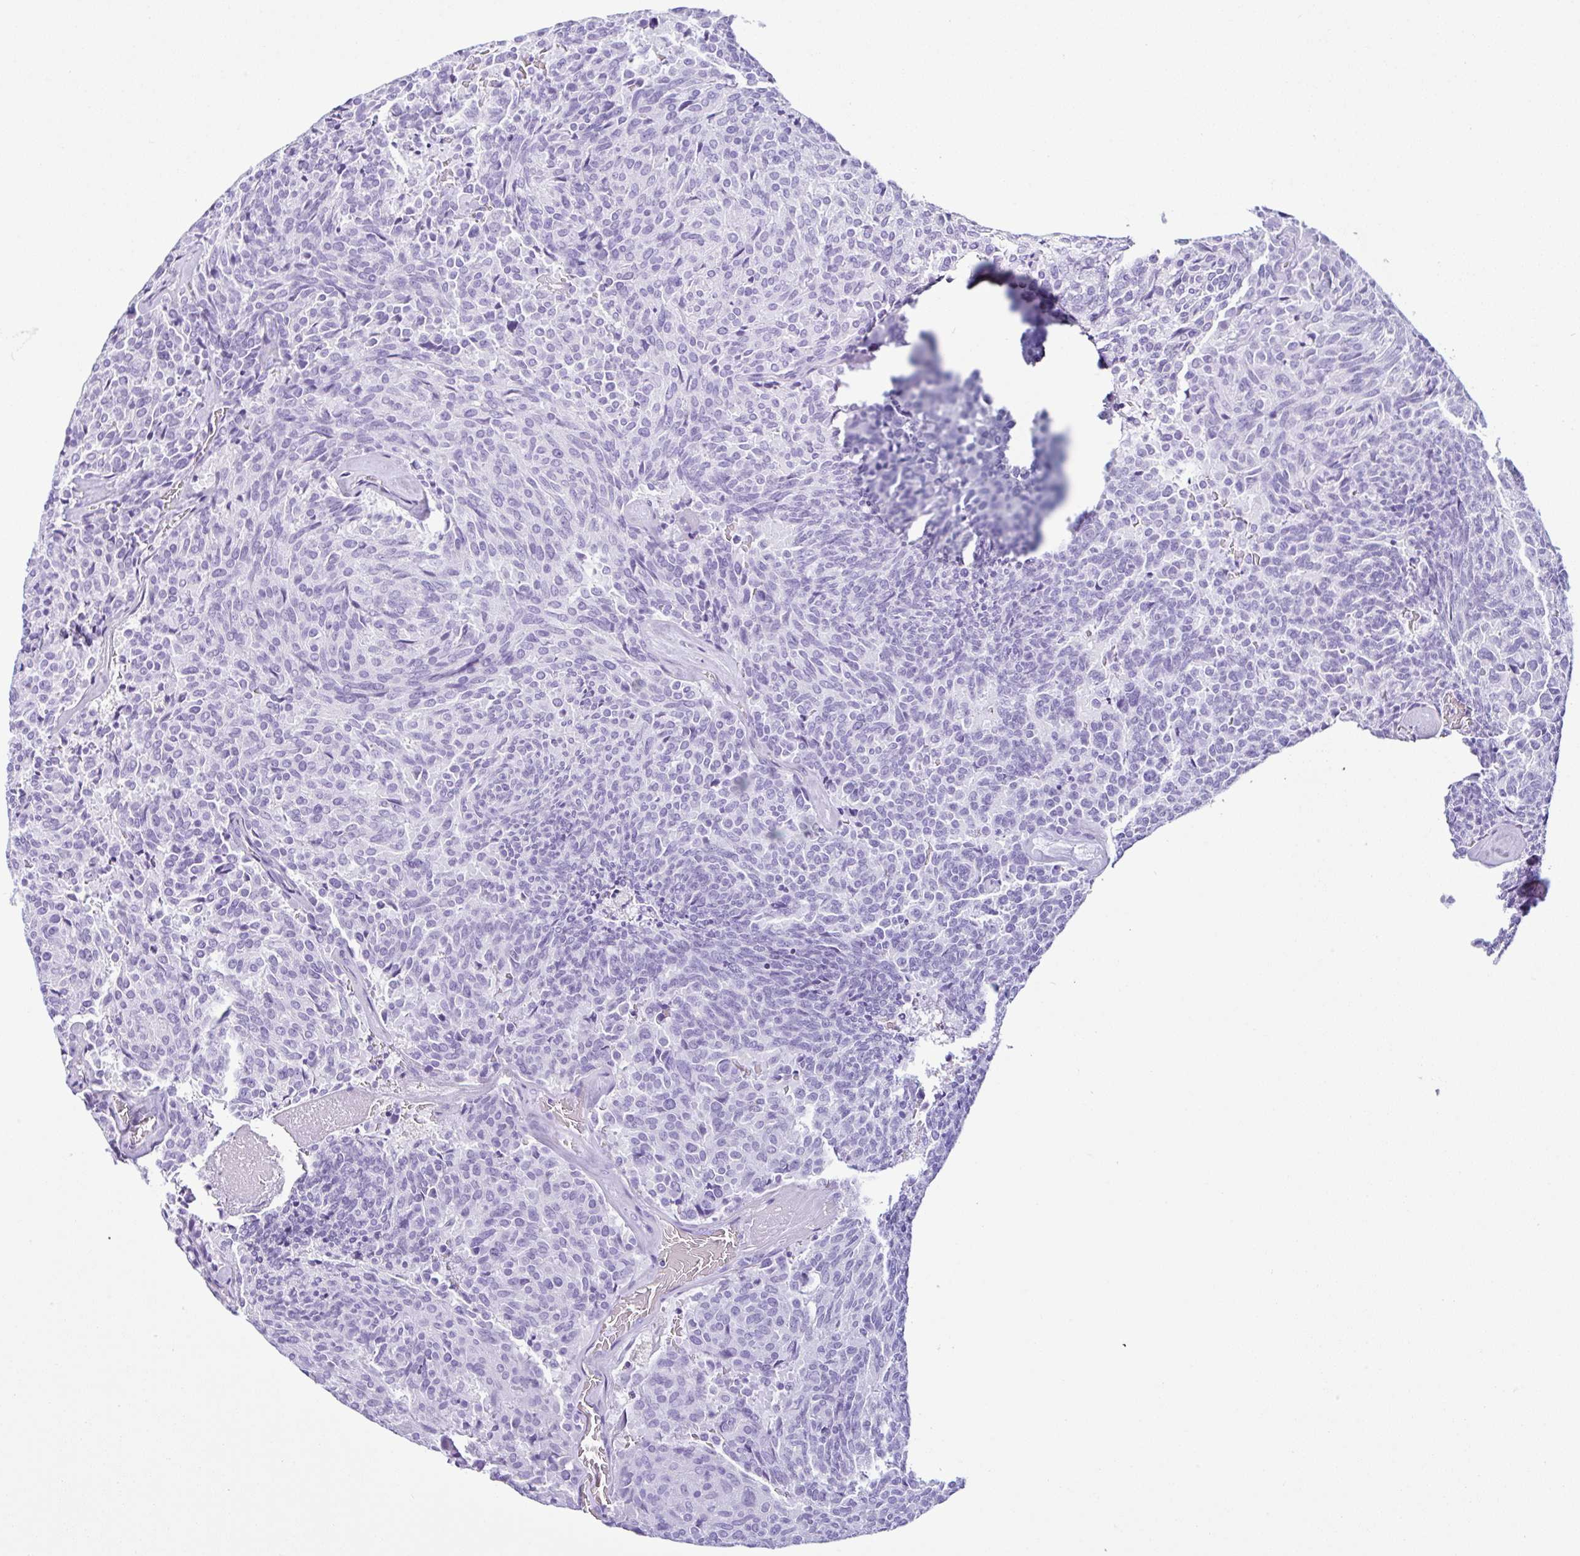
{"staining": {"intensity": "negative", "quantity": "none", "location": "none"}, "tissue": "carcinoid", "cell_type": "Tumor cells", "image_type": "cancer", "snomed": [{"axis": "morphology", "description": "Carcinoid, malignant, NOS"}, {"axis": "topography", "description": "Pancreas"}], "caption": "Carcinoid (malignant) was stained to show a protein in brown. There is no significant expression in tumor cells.", "gene": "PIGF", "patient": {"sex": "female", "age": 54}}